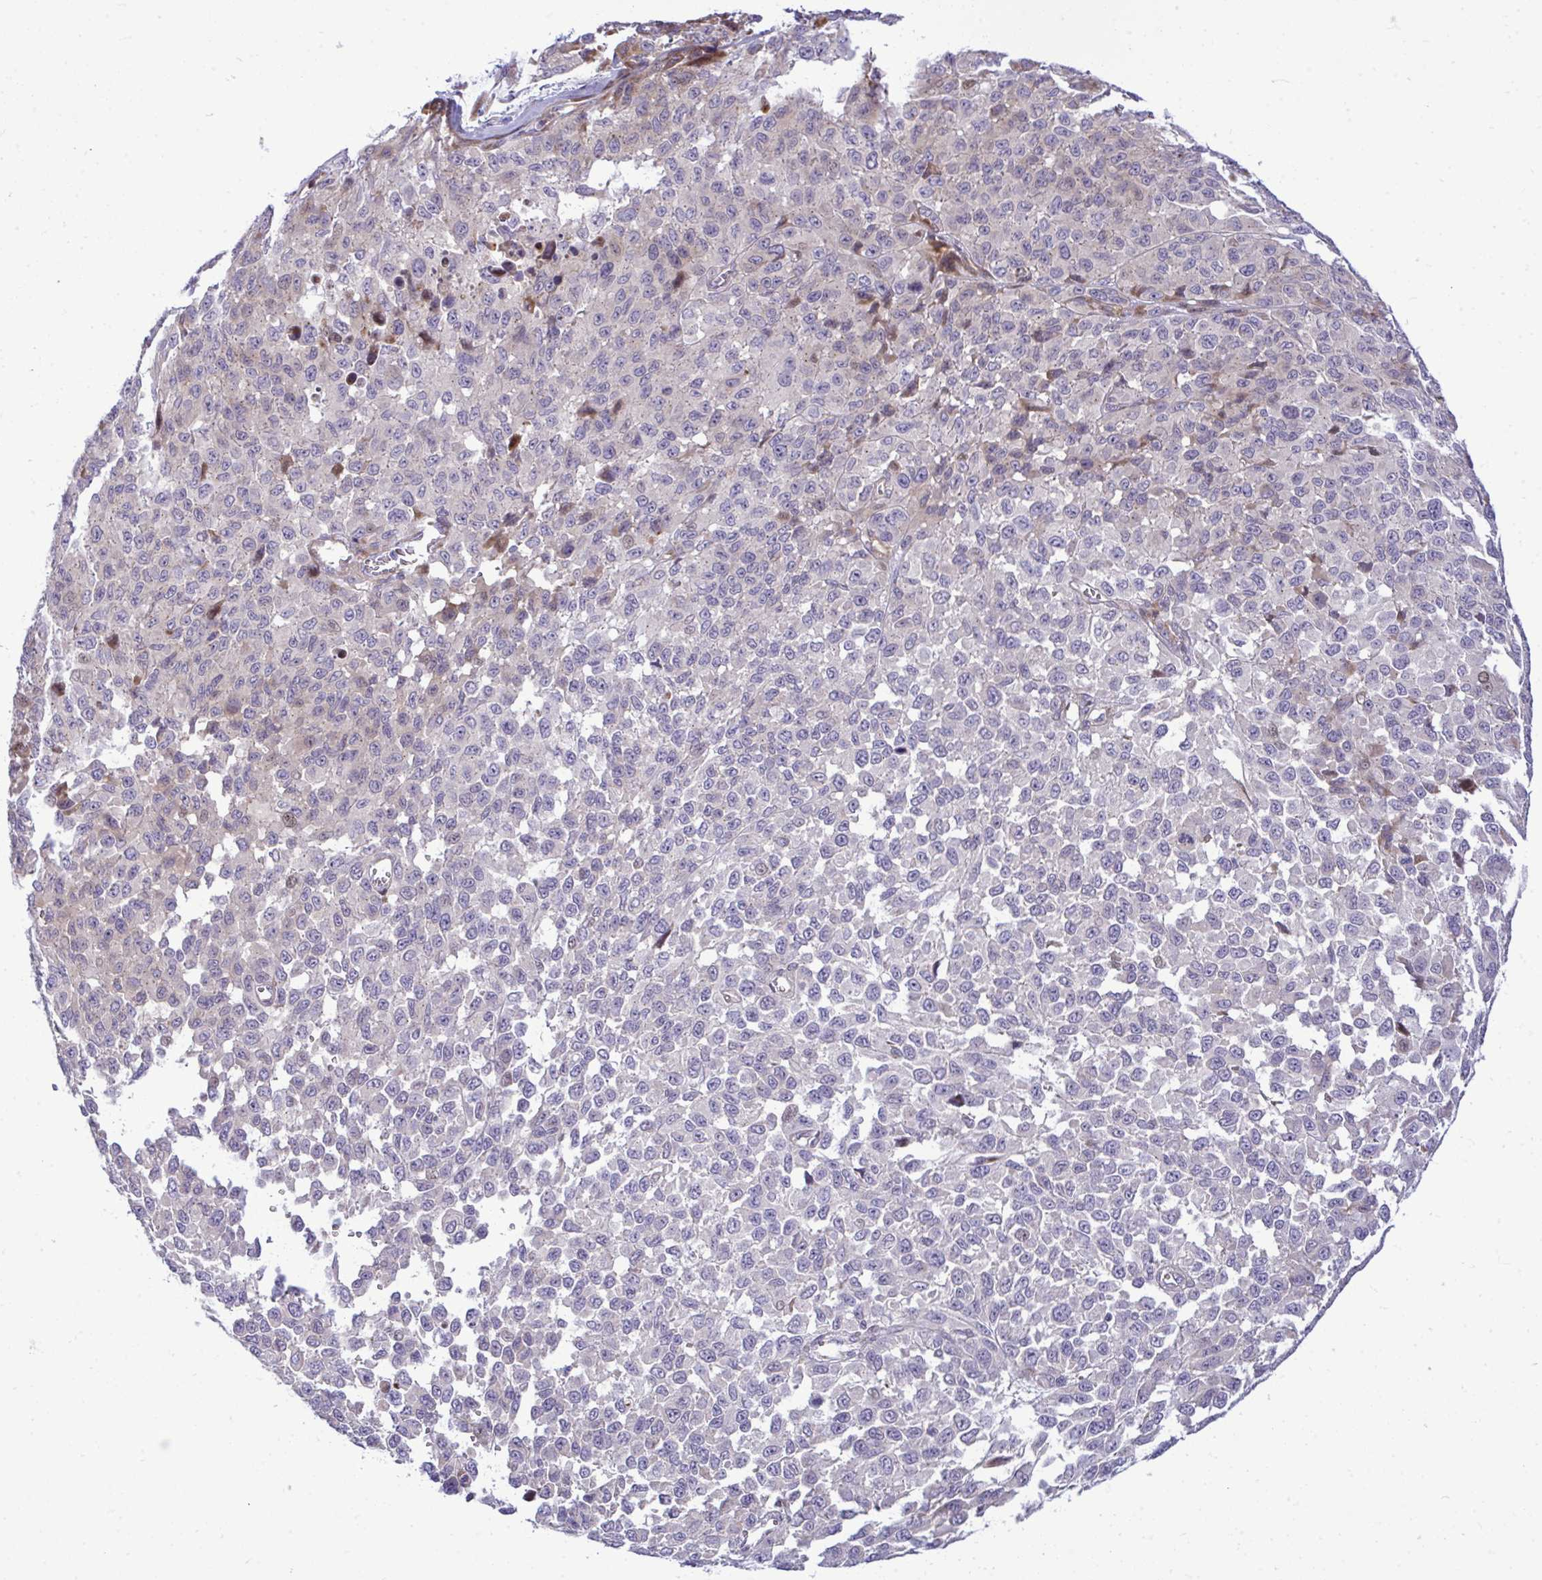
{"staining": {"intensity": "moderate", "quantity": "<25%", "location": "cytoplasmic/membranous"}, "tissue": "melanoma", "cell_type": "Tumor cells", "image_type": "cancer", "snomed": [{"axis": "morphology", "description": "Malignant melanoma, NOS"}, {"axis": "topography", "description": "Skin"}], "caption": "A high-resolution image shows immunohistochemistry (IHC) staining of malignant melanoma, which demonstrates moderate cytoplasmic/membranous staining in about <25% of tumor cells.", "gene": "ZSCAN9", "patient": {"sex": "male", "age": 62}}